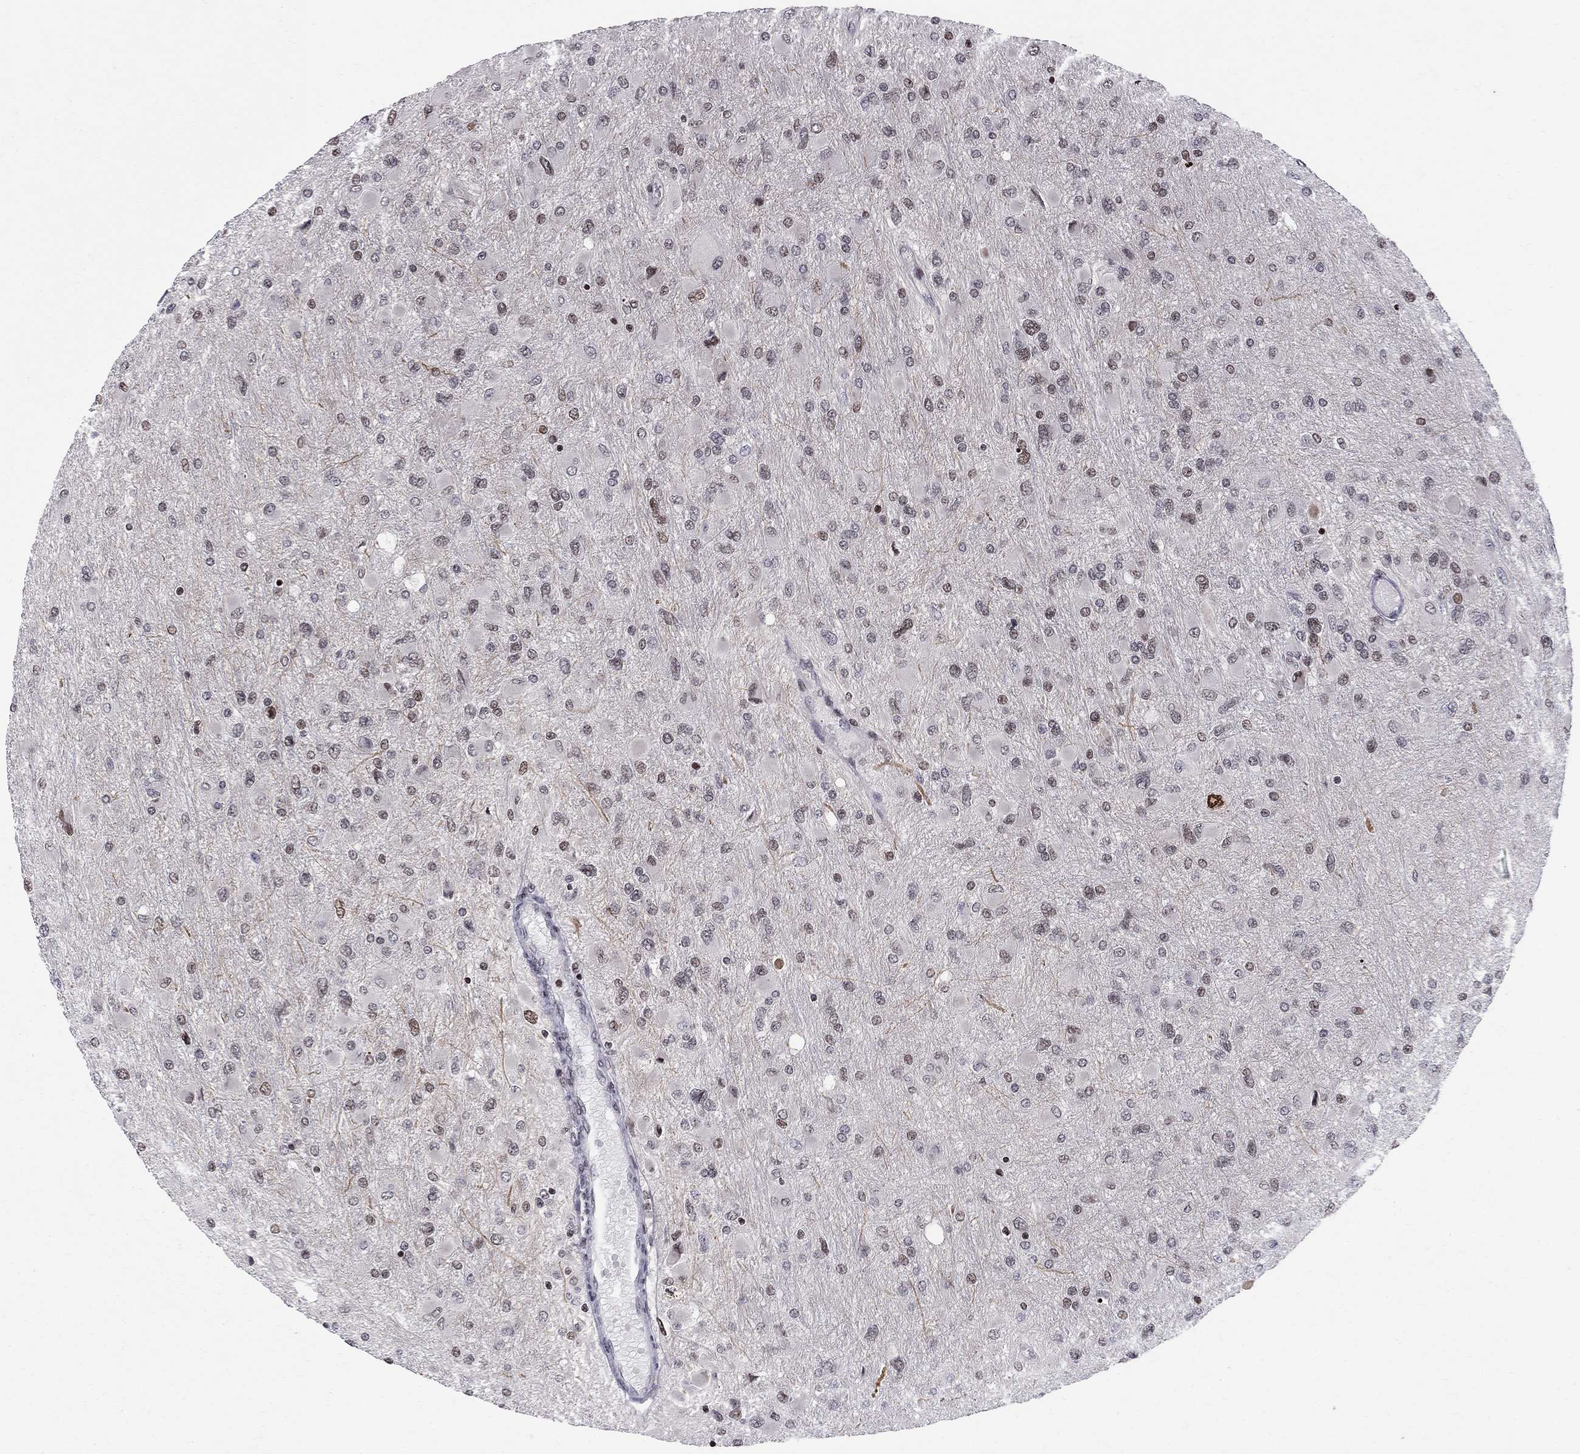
{"staining": {"intensity": "moderate", "quantity": "<25%", "location": "nuclear"}, "tissue": "glioma", "cell_type": "Tumor cells", "image_type": "cancer", "snomed": [{"axis": "morphology", "description": "Glioma, malignant, High grade"}, {"axis": "topography", "description": "Cerebral cortex"}], "caption": "The micrograph exhibits immunohistochemical staining of malignant glioma (high-grade). There is moderate nuclear staining is present in about <25% of tumor cells.", "gene": "RNASEH2C", "patient": {"sex": "female", "age": 36}}